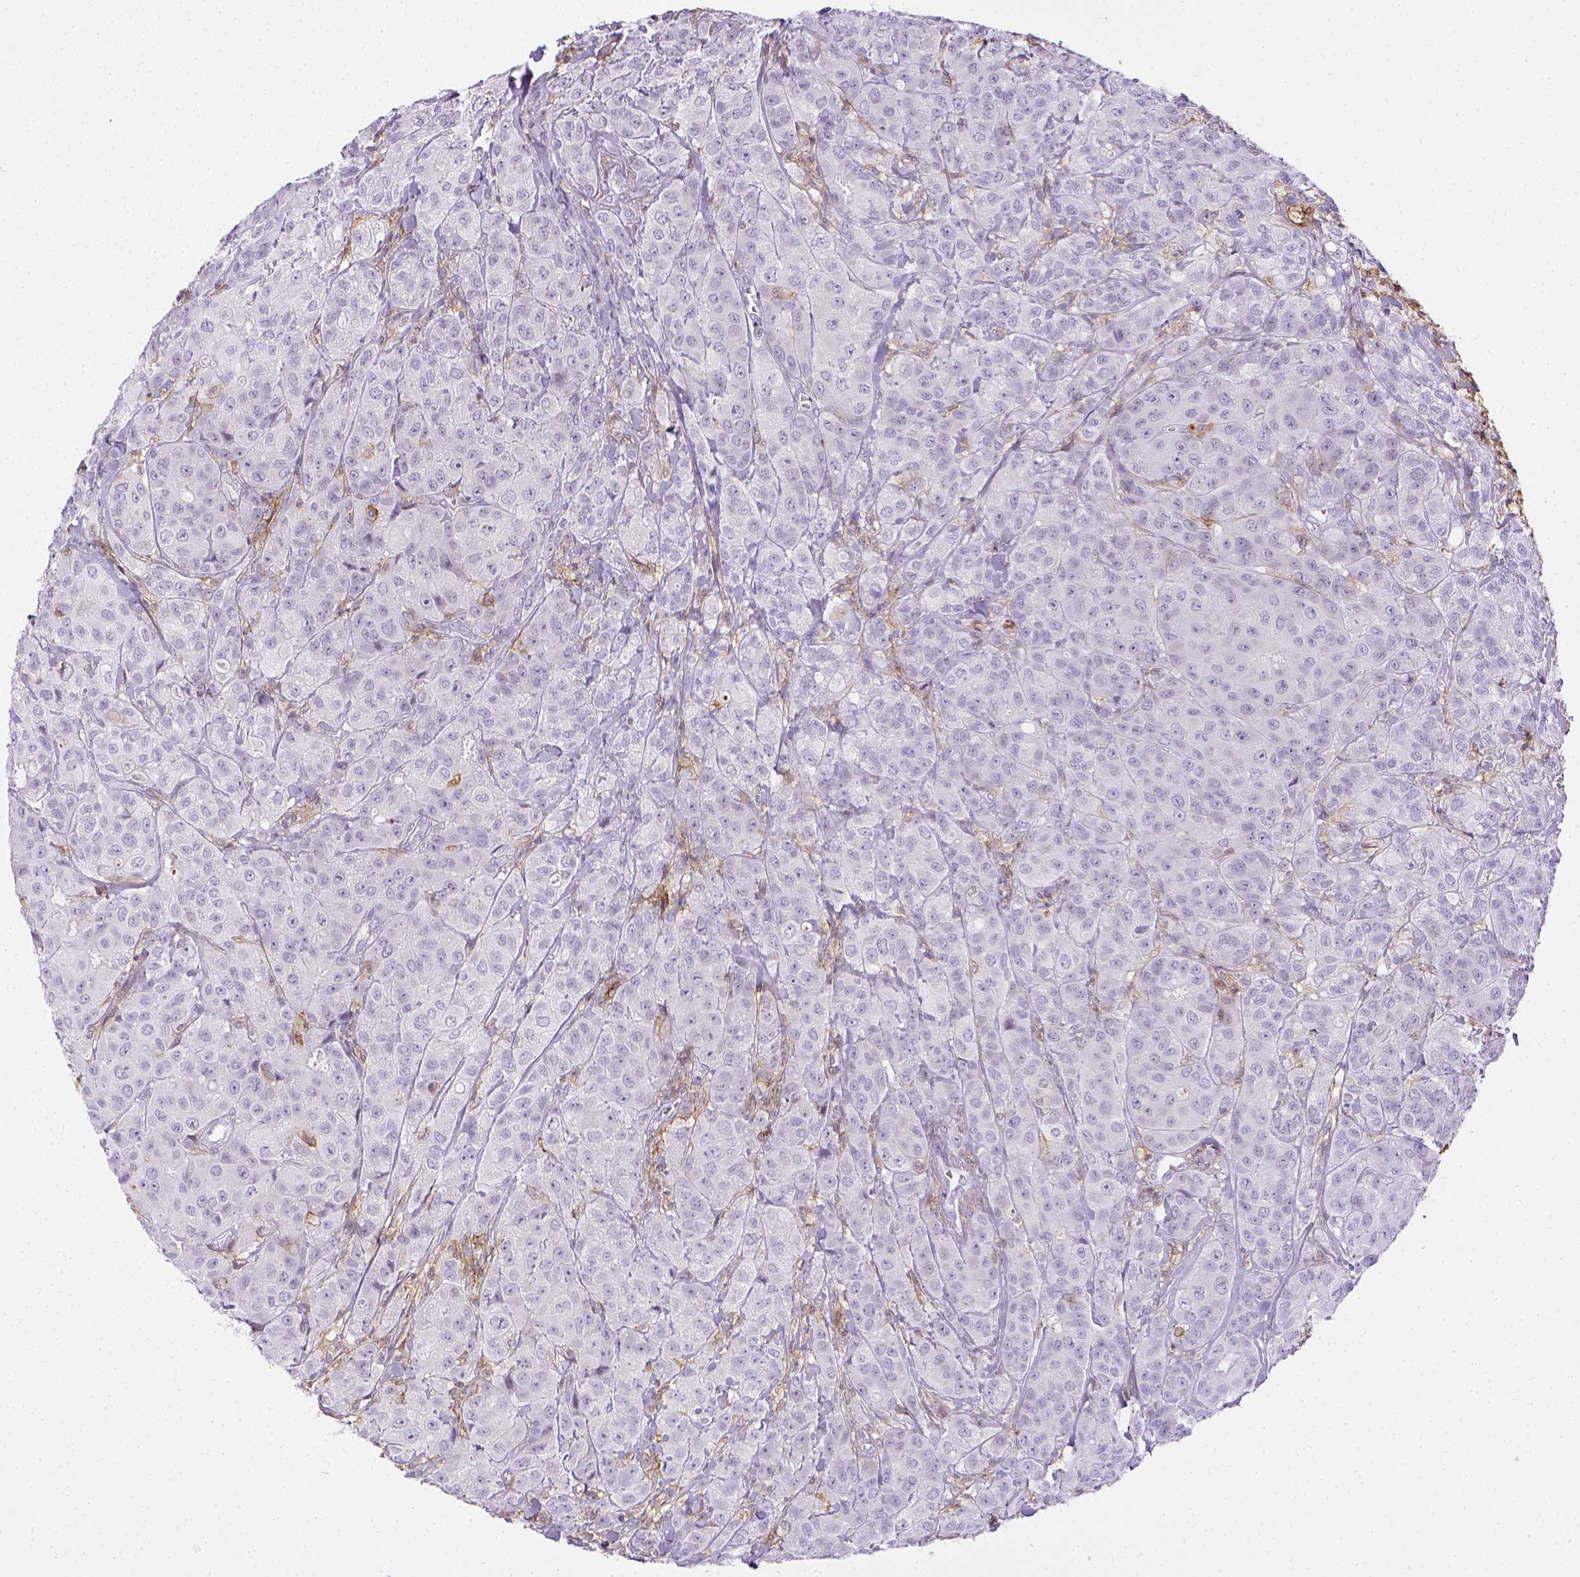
{"staining": {"intensity": "negative", "quantity": "none", "location": "none"}, "tissue": "breast cancer", "cell_type": "Tumor cells", "image_type": "cancer", "snomed": [{"axis": "morphology", "description": "Duct carcinoma"}, {"axis": "topography", "description": "Breast"}], "caption": "This is an IHC photomicrograph of human breast cancer. There is no expression in tumor cells.", "gene": "ITGAM", "patient": {"sex": "female", "age": 43}}